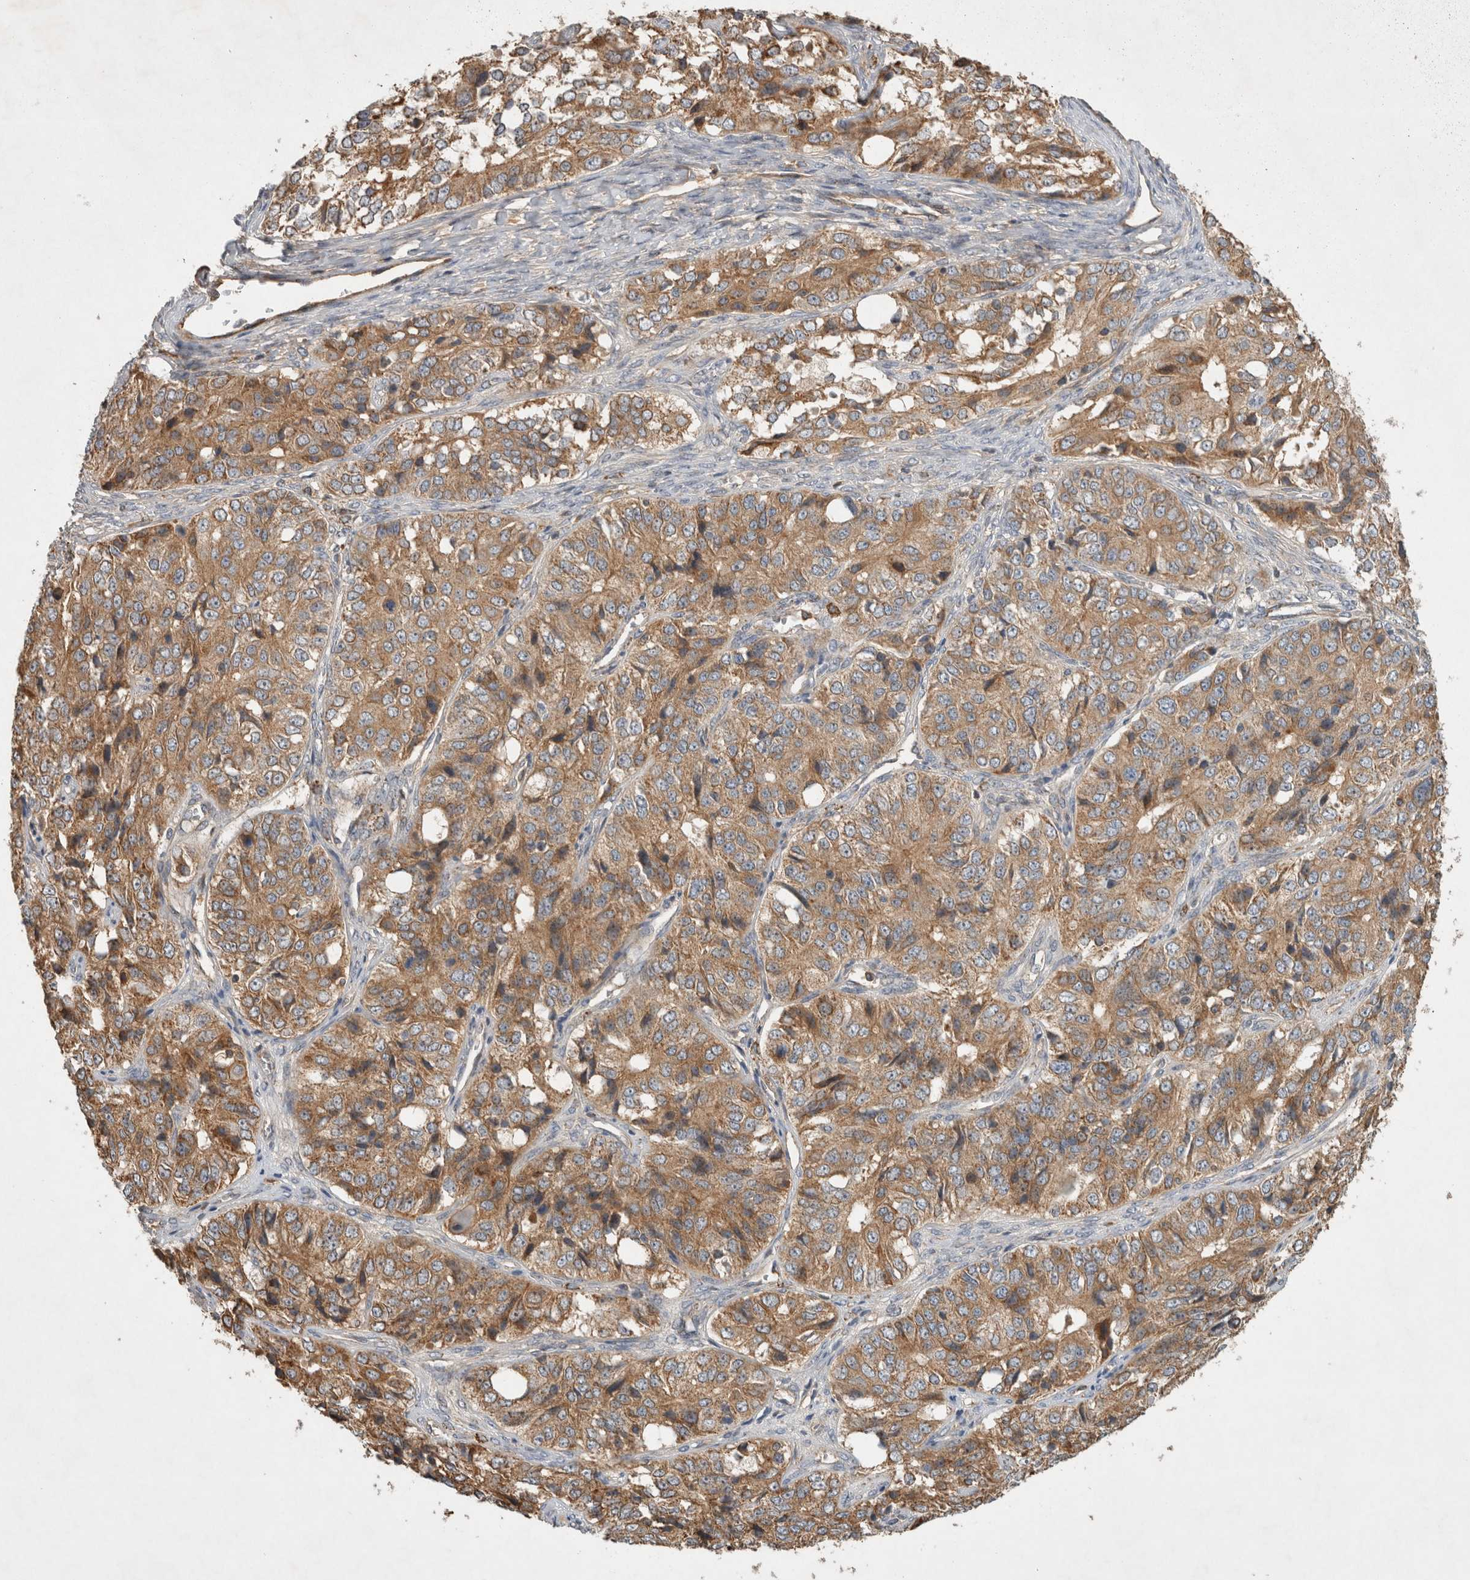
{"staining": {"intensity": "moderate", "quantity": ">75%", "location": "cytoplasmic/membranous"}, "tissue": "ovarian cancer", "cell_type": "Tumor cells", "image_type": "cancer", "snomed": [{"axis": "morphology", "description": "Carcinoma, endometroid"}, {"axis": "topography", "description": "Ovary"}], "caption": "There is medium levels of moderate cytoplasmic/membranous staining in tumor cells of ovarian cancer, as demonstrated by immunohistochemical staining (brown color).", "gene": "SERAC1", "patient": {"sex": "female", "age": 51}}